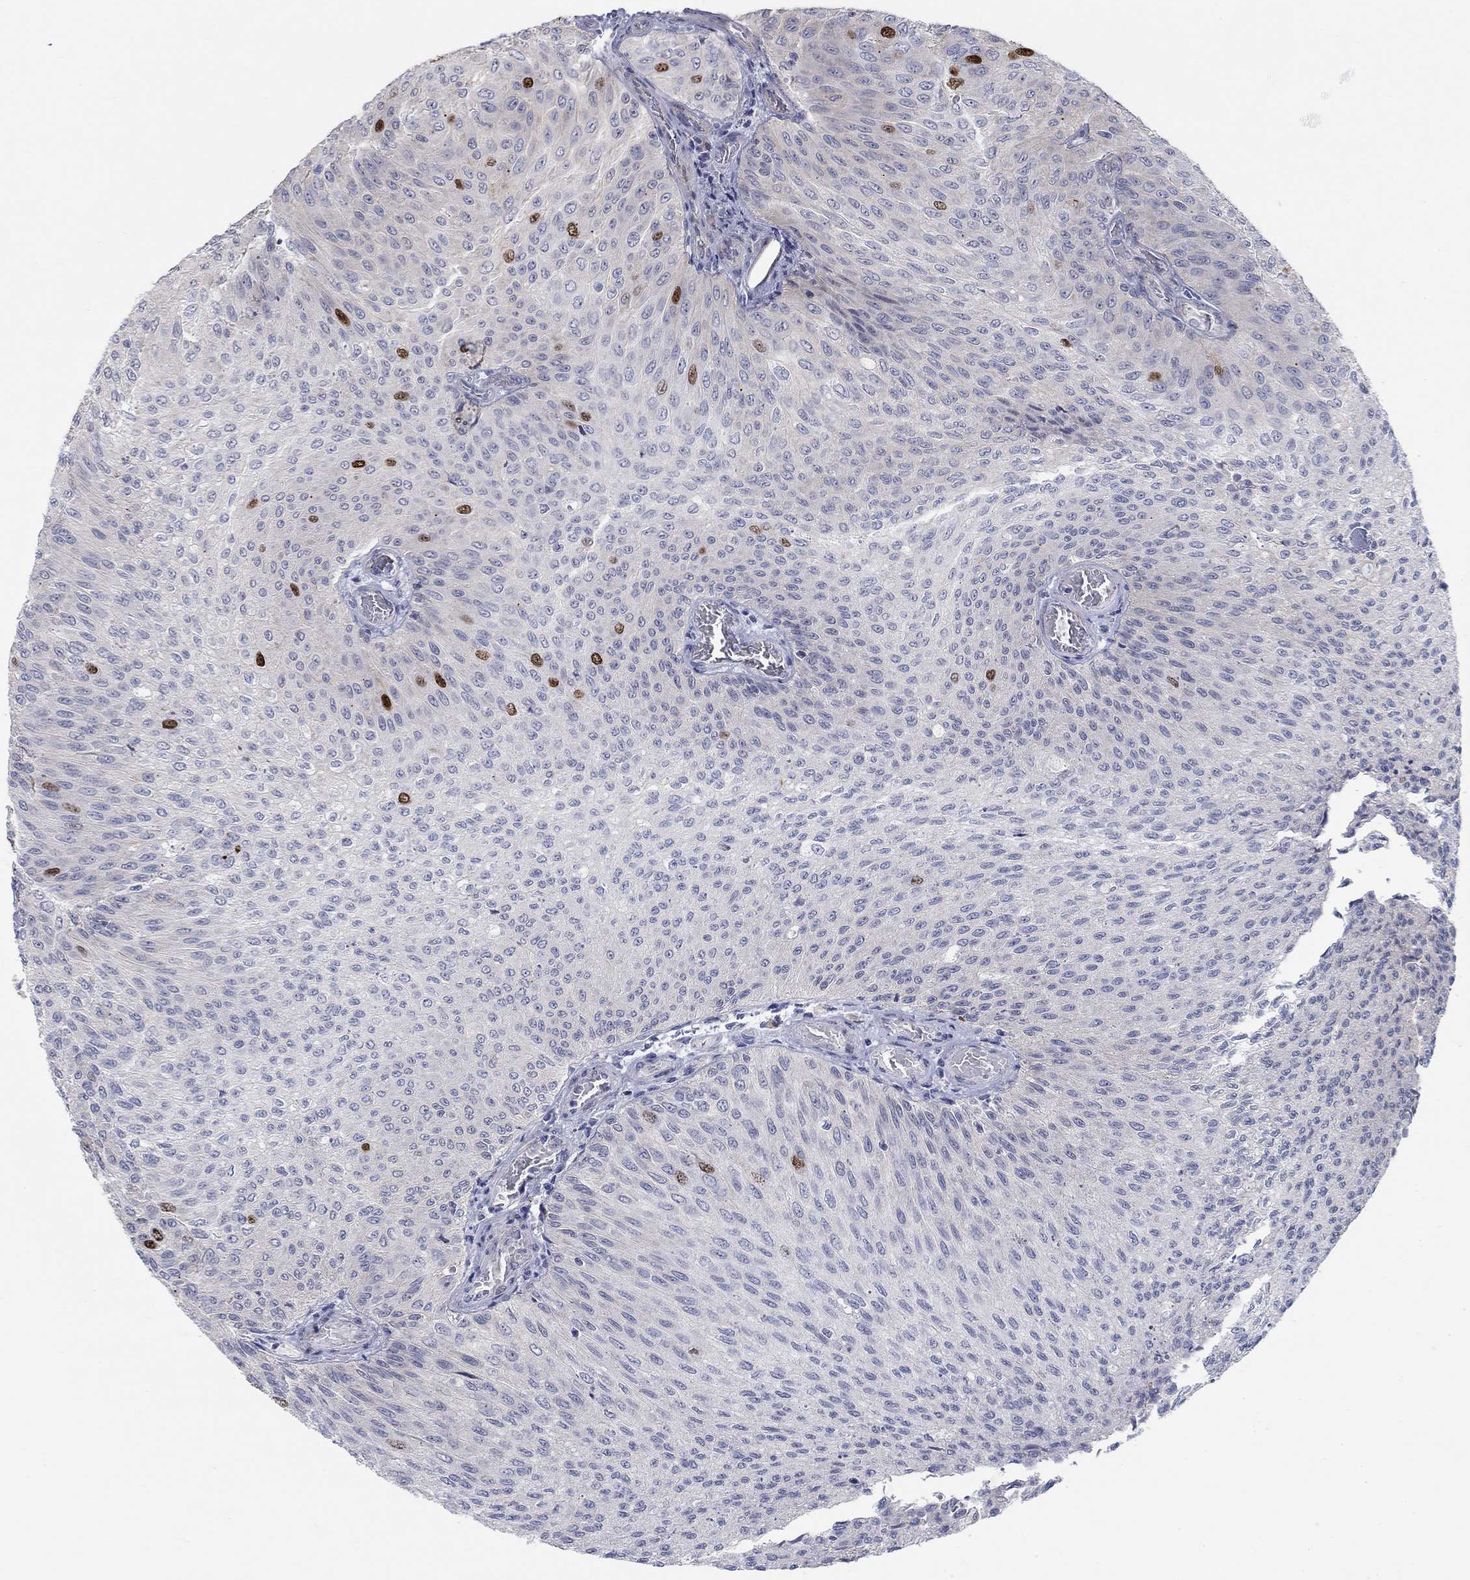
{"staining": {"intensity": "strong", "quantity": "<25%", "location": "nuclear"}, "tissue": "urothelial cancer", "cell_type": "Tumor cells", "image_type": "cancer", "snomed": [{"axis": "morphology", "description": "Urothelial carcinoma, Low grade"}, {"axis": "topography", "description": "Ureter, NOS"}, {"axis": "topography", "description": "Urinary bladder"}], "caption": "Urothelial carcinoma (low-grade) was stained to show a protein in brown. There is medium levels of strong nuclear positivity in approximately <25% of tumor cells.", "gene": "PRC1", "patient": {"sex": "male", "age": 78}}